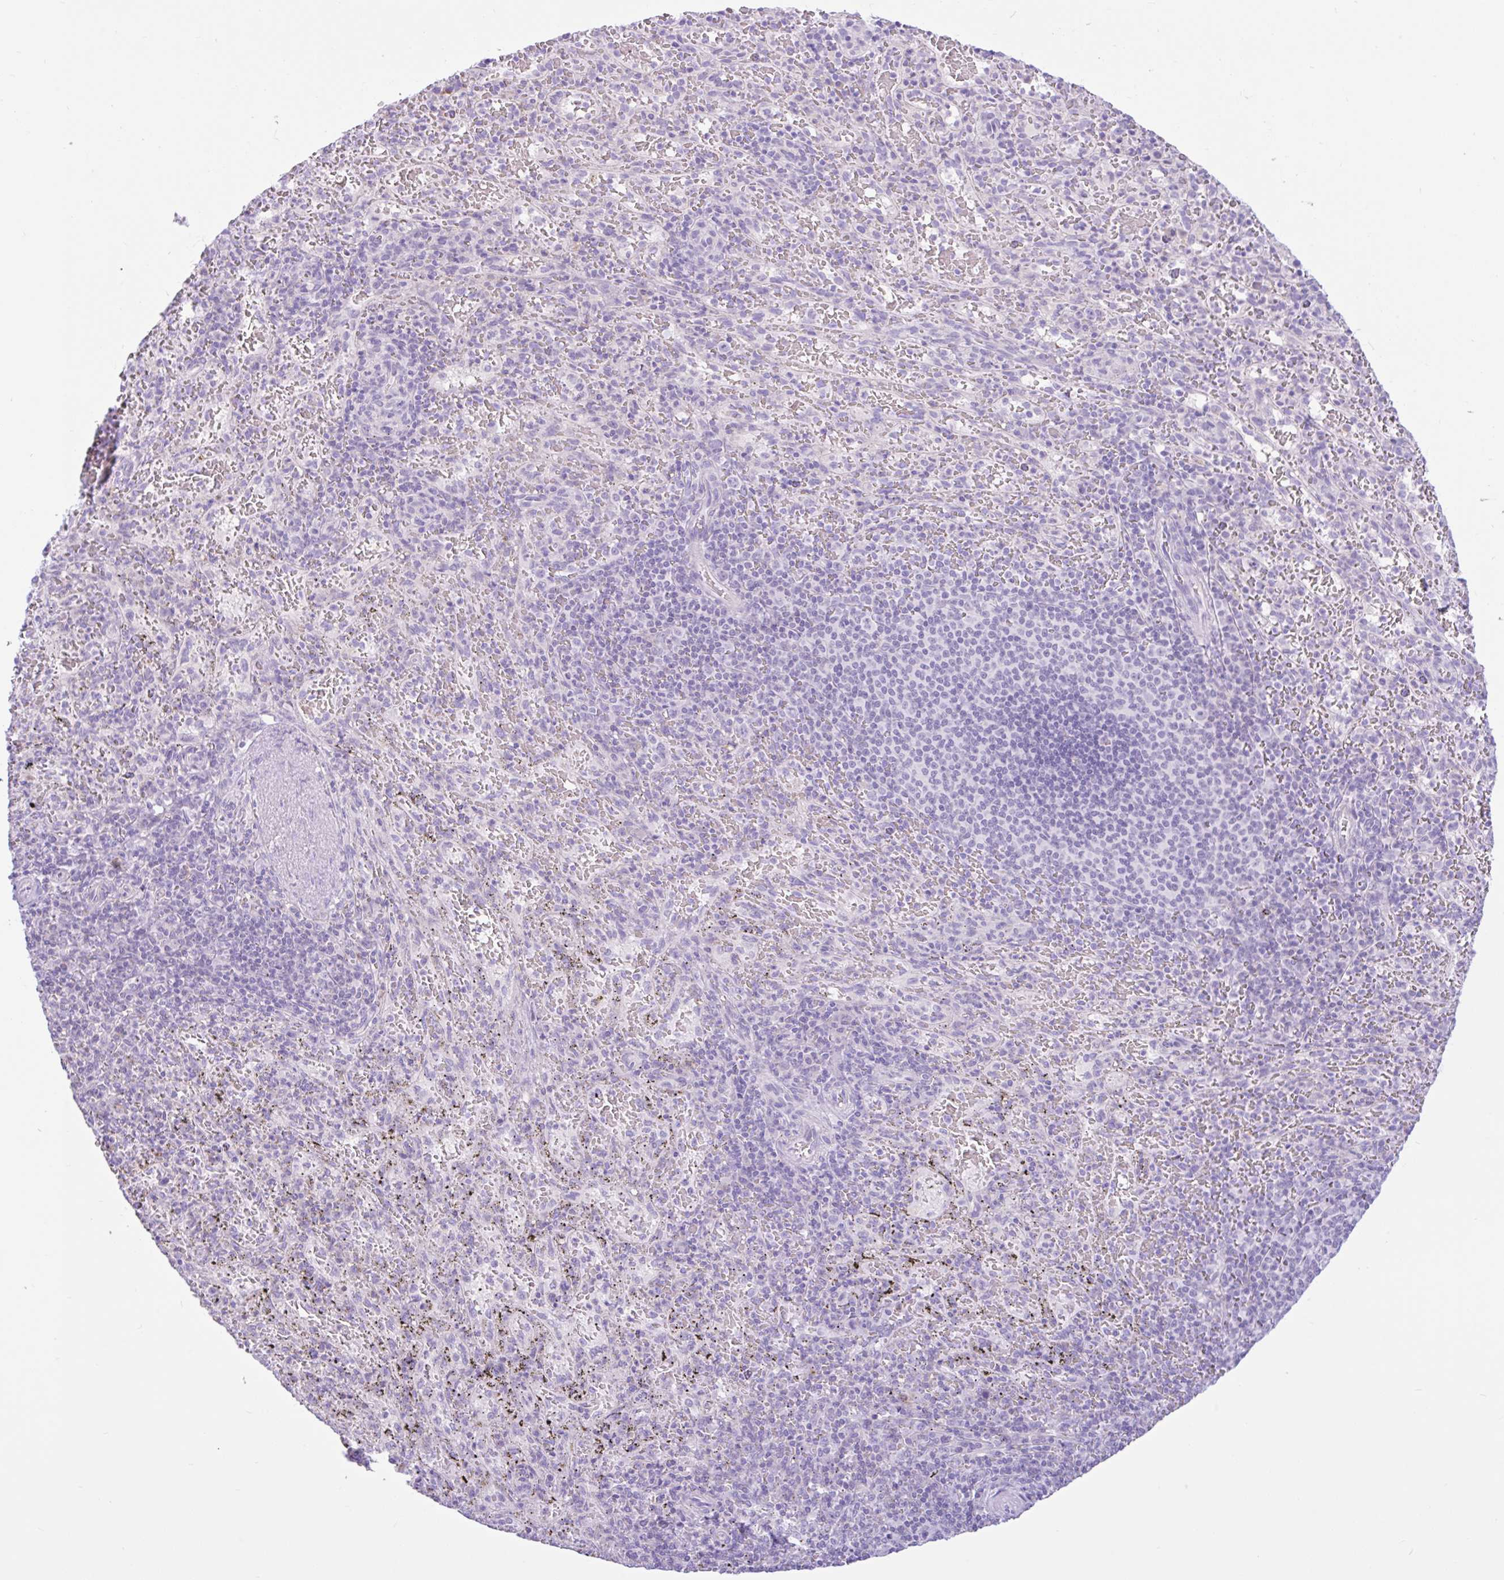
{"staining": {"intensity": "negative", "quantity": "none", "location": "none"}, "tissue": "spleen", "cell_type": "Cells in red pulp", "image_type": "normal", "snomed": [{"axis": "morphology", "description": "Normal tissue, NOS"}, {"axis": "topography", "description": "Spleen"}], "caption": "Immunohistochemistry (IHC) micrograph of normal spleen: spleen stained with DAB demonstrates no significant protein staining in cells in red pulp.", "gene": "ZNF101", "patient": {"sex": "male", "age": 57}}